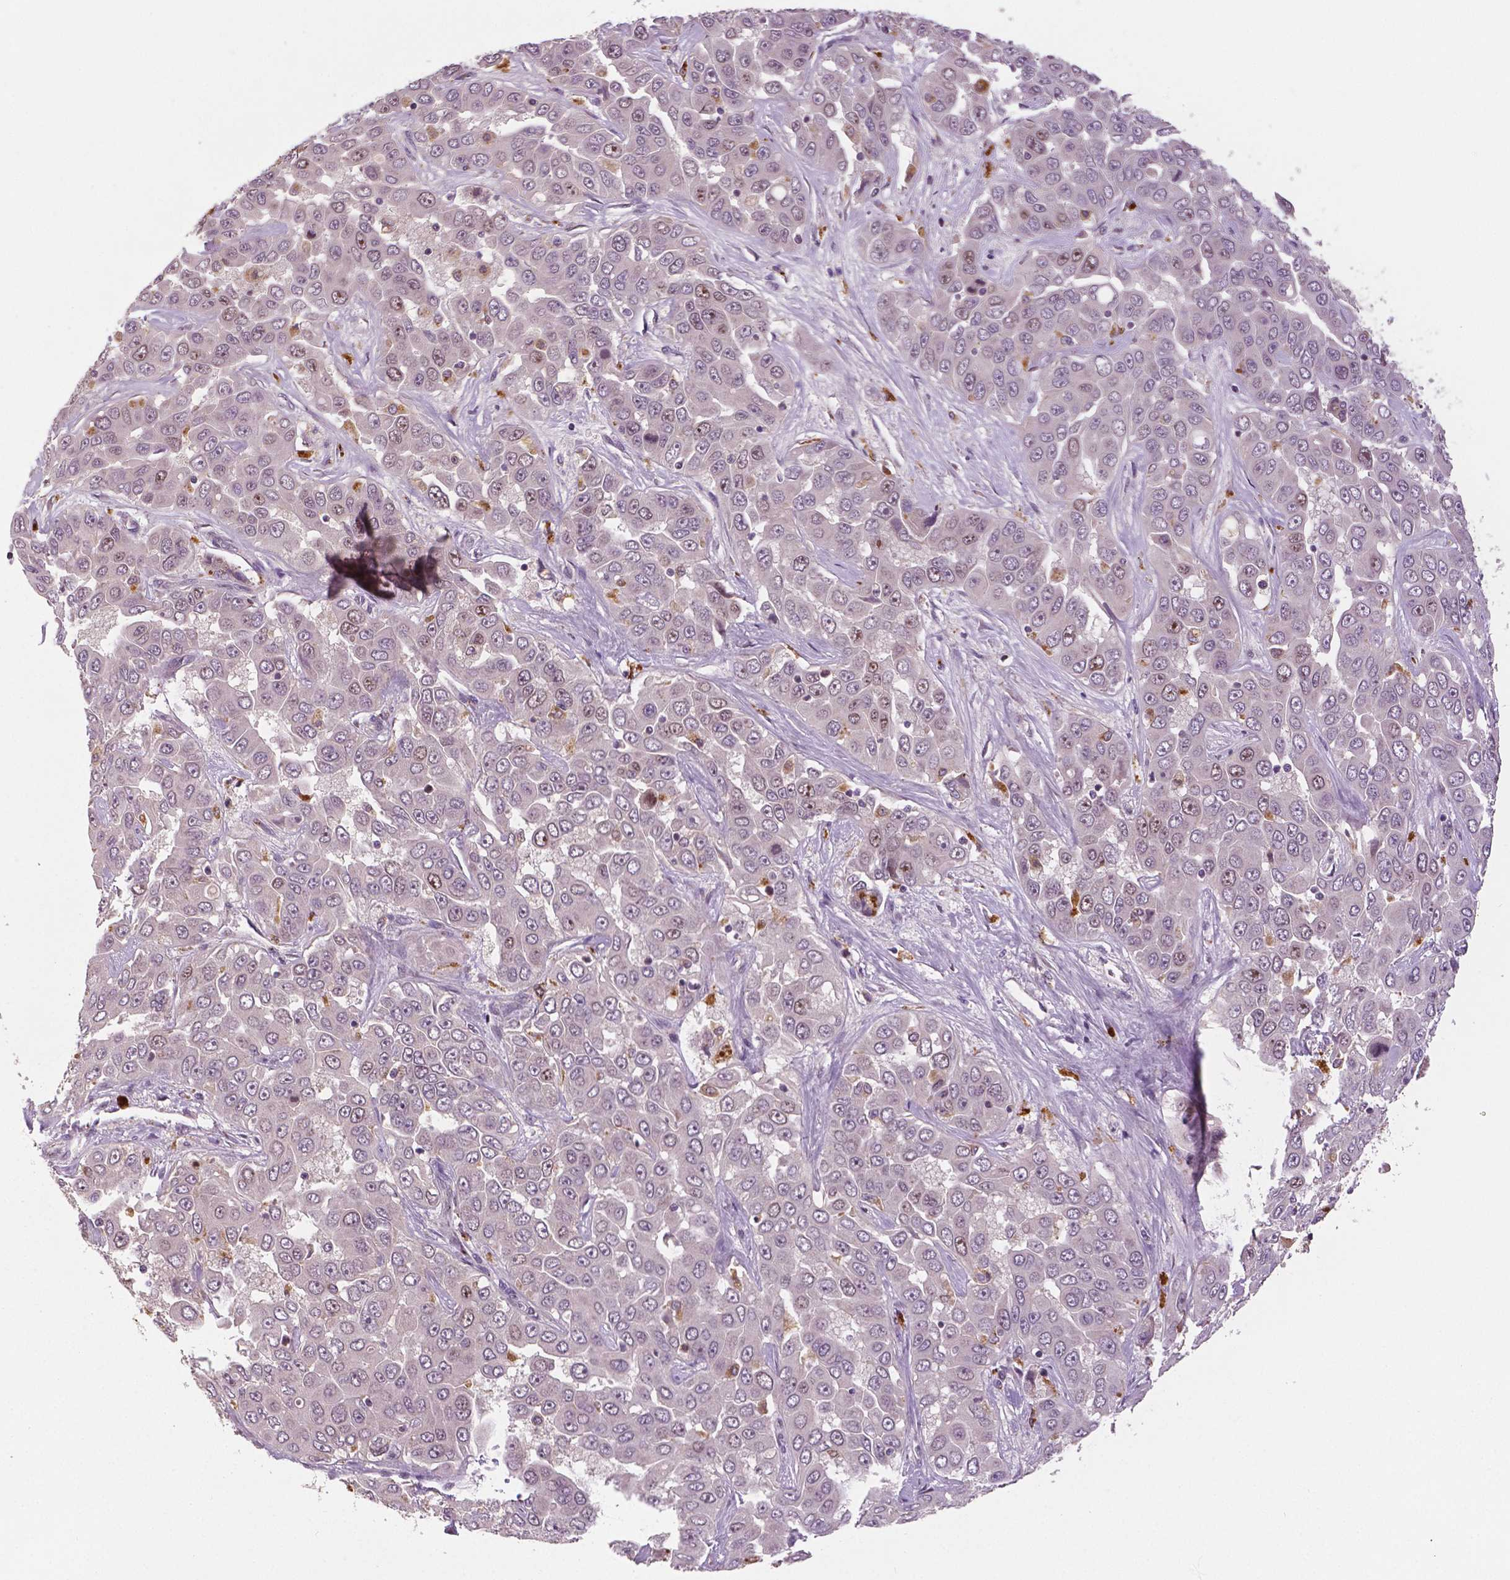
{"staining": {"intensity": "weak", "quantity": "<25%", "location": "nuclear"}, "tissue": "liver cancer", "cell_type": "Tumor cells", "image_type": "cancer", "snomed": [{"axis": "morphology", "description": "Cholangiocarcinoma"}, {"axis": "topography", "description": "Liver"}], "caption": "Photomicrograph shows no protein positivity in tumor cells of cholangiocarcinoma (liver) tissue.", "gene": "MKI67", "patient": {"sex": "female", "age": 52}}